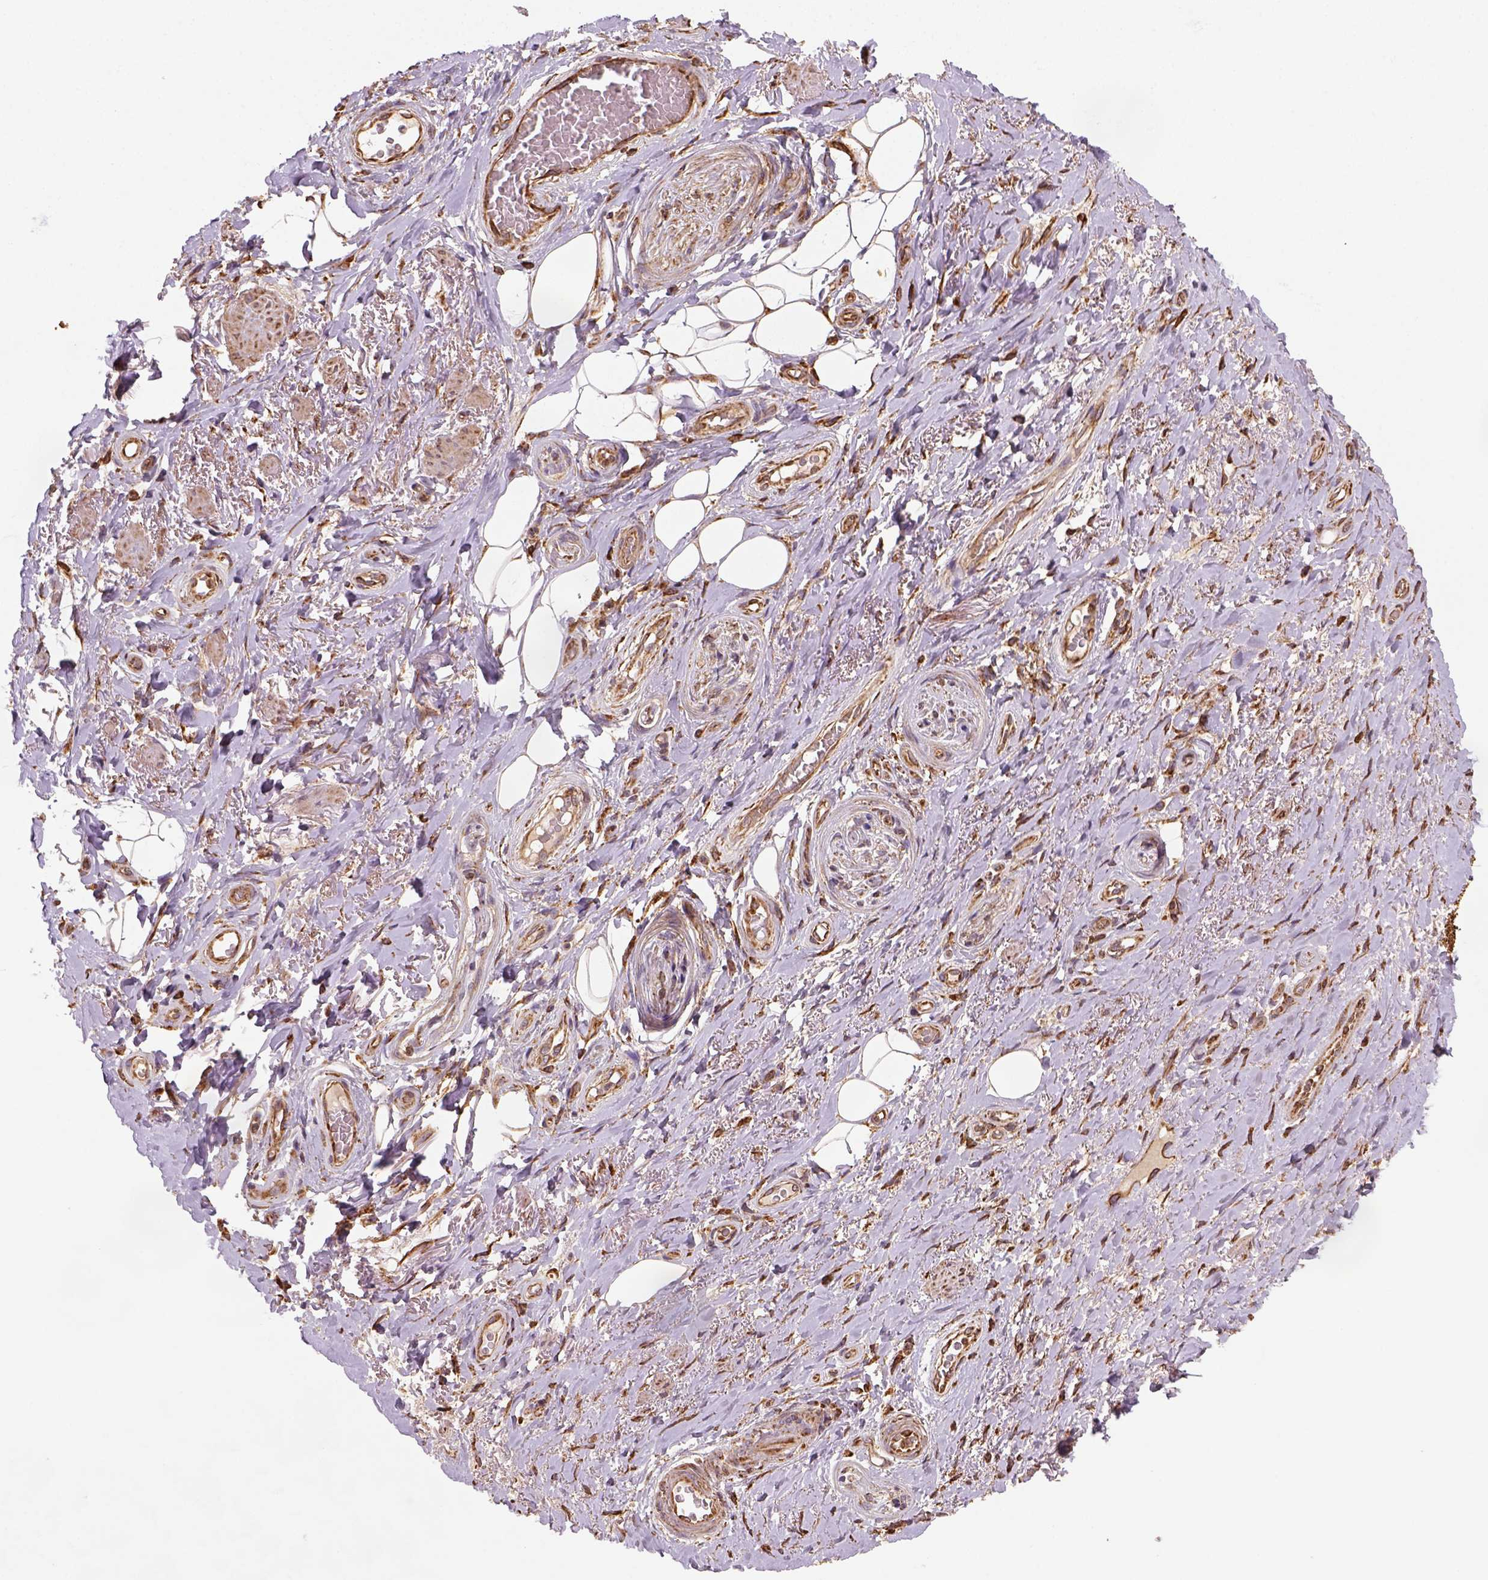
{"staining": {"intensity": "strong", "quantity": ">75%", "location": "cytoplasmic/membranous"}, "tissue": "adipose tissue", "cell_type": "Adipocytes", "image_type": "normal", "snomed": [{"axis": "morphology", "description": "Normal tissue, NOS"}, {"axis": "topography", "description": "Anal"}, {"axis": "topography", "description": "Peripheral nerve tissue"}], "caption": "Immunohistochemical staining of benign adipose tissue reveals >75% levels of strong cytoplasmic/membranous protein expression in approximately >75% of adipocytes. Ihc stains the protein of interest in brown and the nuclei are stained blue.", "gene": "MAPK8IP3", "patient": {"sex": "male", "age": 53}}